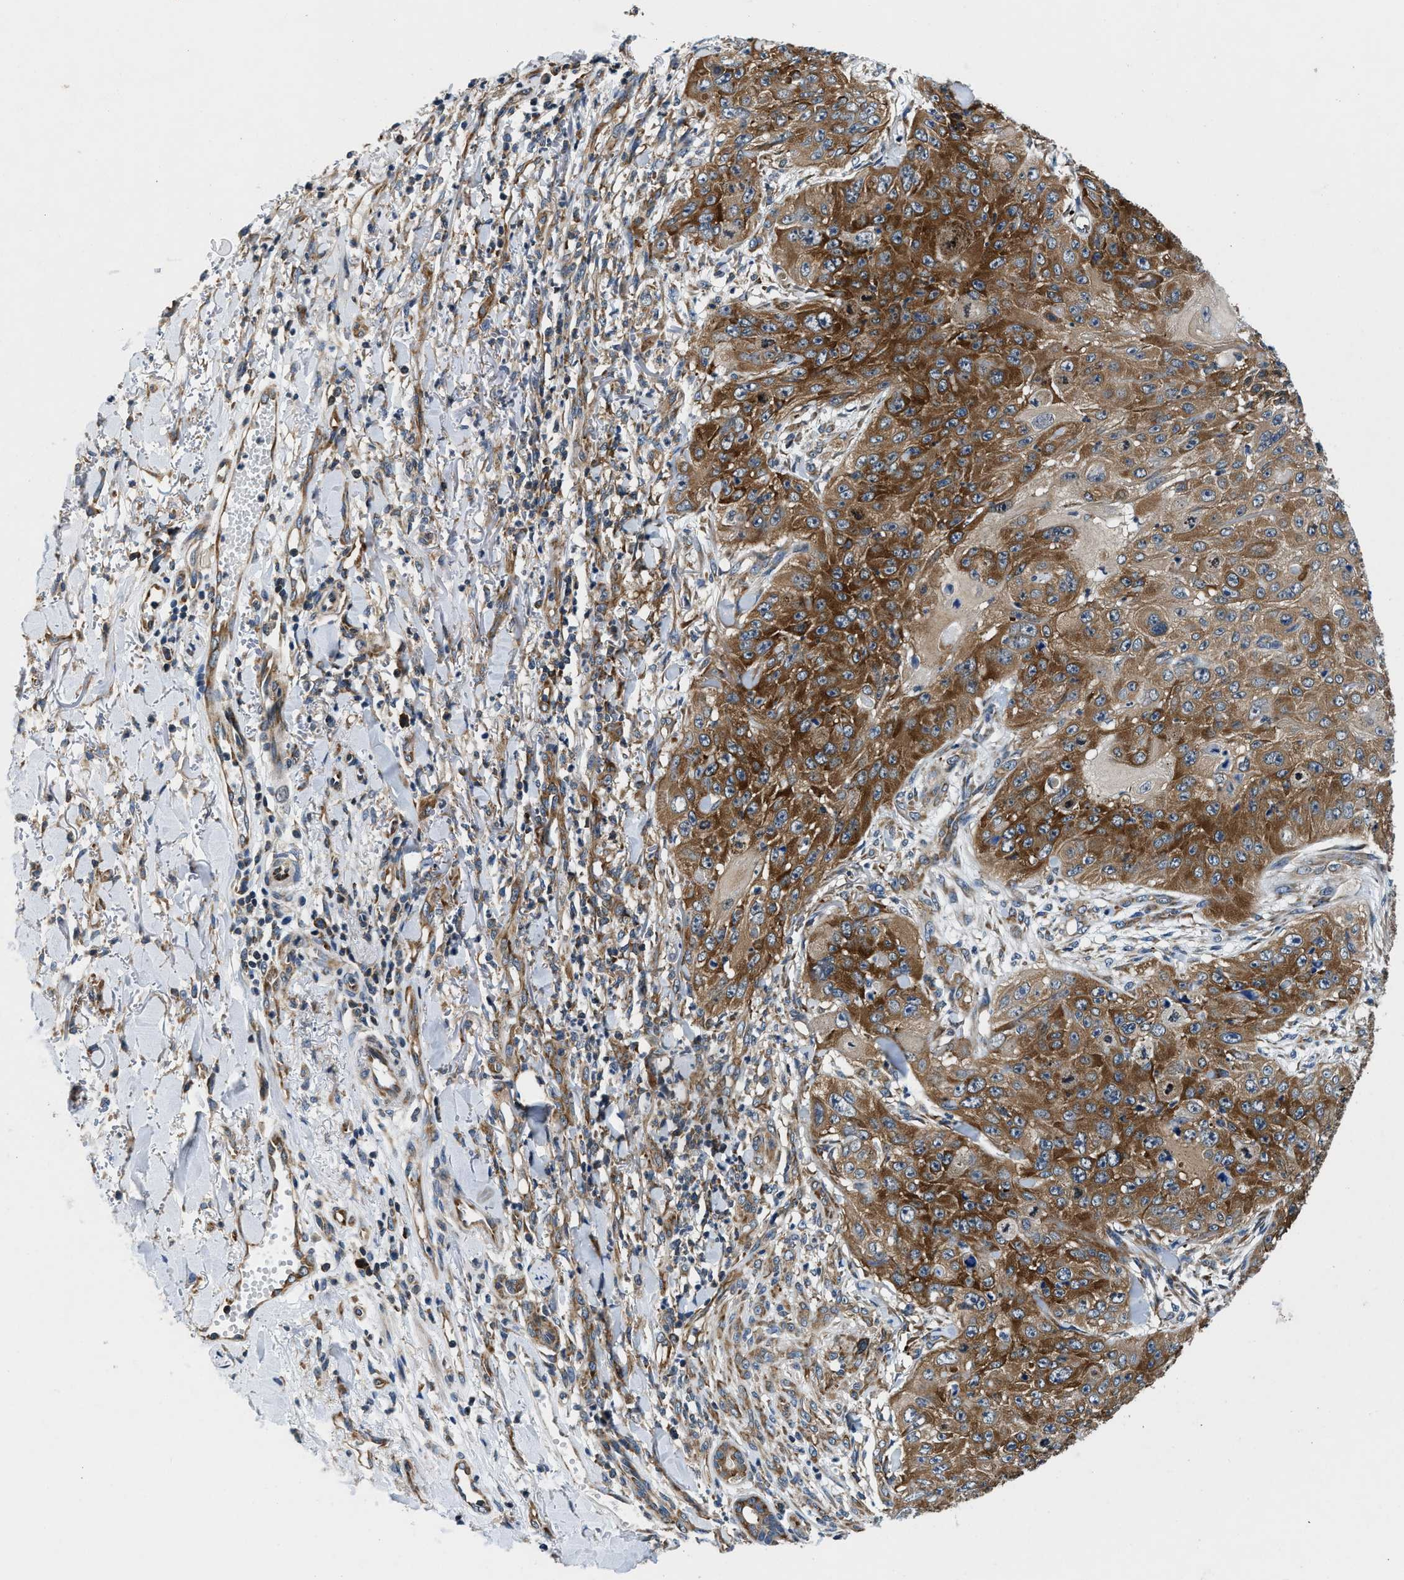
{"staining": {"intensity": "strong", "quantity": ">75%", "location": "cytoplasmic/membranous"}, "tissue": "skin cancer", "cell_type": "Tumor cells", "image_type": "cancer", "snomed": [{"axis": "morphology", "description": "Squamous cell carcinoma, NOS"}, {"axis": "topography", "description": "Skin"}], "caption": "Immunohistochemical staining of skin squamous cell carcinoma demonstrates high levels of strong cytoplasmic/membranous protein expression in approximately >75% of tumor cells. The staining was performed using DAB (3,3'-diaminobenzidine), with brown indicating positive protein expression. Nuclei are stained blue with hematoxylin.", "gene": "PA2G4", "patient": {"sex": "female", "age": 80}}